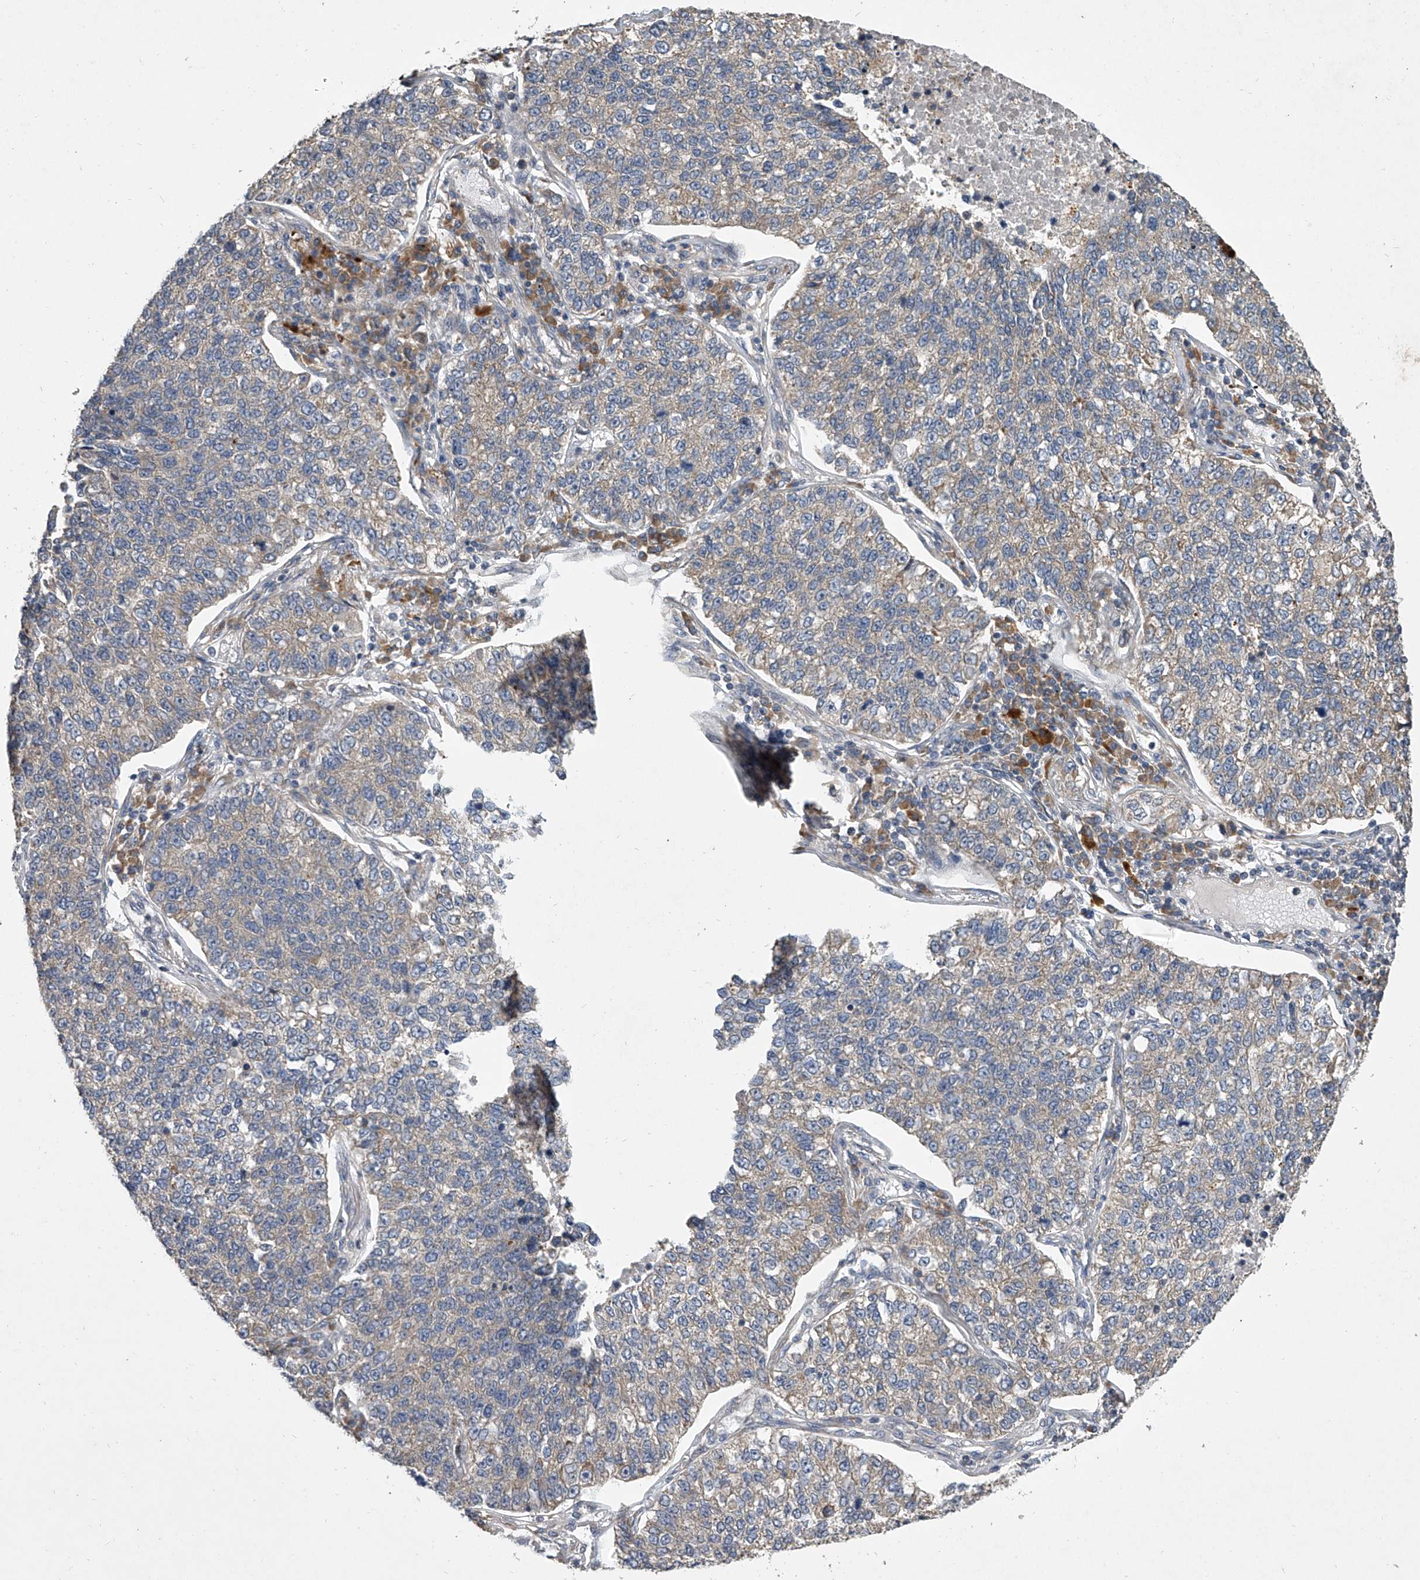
{"staining": {"intensity": "weak", "quantity": "25%-75%", "location": "cytoplasmic/membranous"}, "tissue": "lung cancer", "cell_type": "Tumor cells", "image_type": "cancer", "snomed": [{"axis": "morphology", "description": "Adenocarcinoma, NOS"}, {"axis": "topography", "description": "Lung"}], "caption": "This photomicrograph reveals lung cancer (adenocarcinoma) stained with immunohistochemistry to label a protein in brown. The cytoplasmic/membranous of tumor cells show weak positivity for the protein. Nuclei are counter-stained blue.", "gene": "DOCK9", "patient": {"sex": "male", "age": 49}}